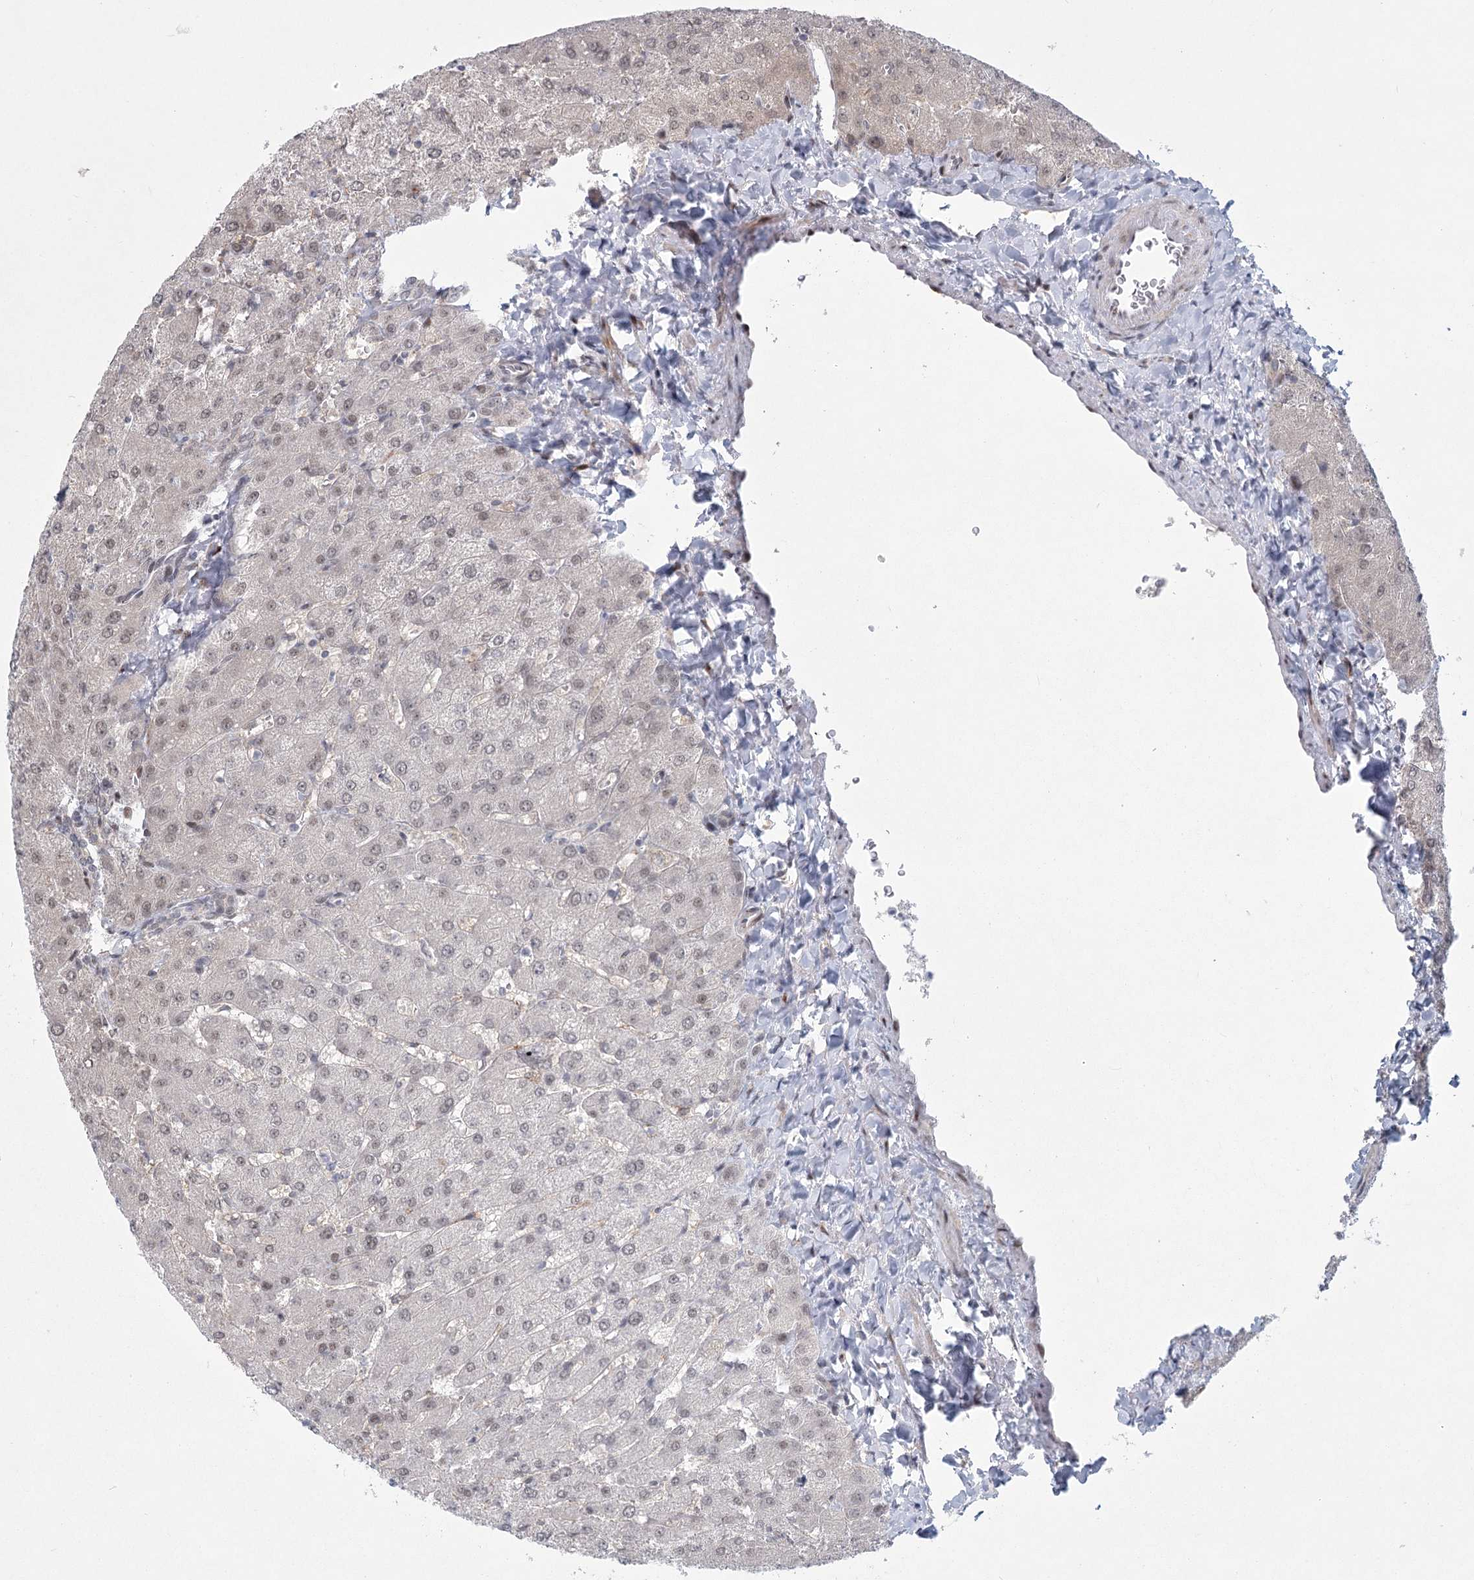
{"staining": {"intensity": "weak", "quantity": ">75%", "location": "cytoplasmic/membranous"}, "tissue": "liver", "cell_type": "Cholangiocytes", "image_type": "normal", "snomed": [{"axis": "morphology", "description": "Normal tissue, NOS"}, {"axis": "topography", "description": "Liver"}], "caption": "Immunohistochemistry of unremarkable human liver exhibits low levels of weak cytoplasmic/membranous staining in about >75% of cholangiocytes.", "gene": "CIB4", "patient": {"sex": "male", "age": 55}}